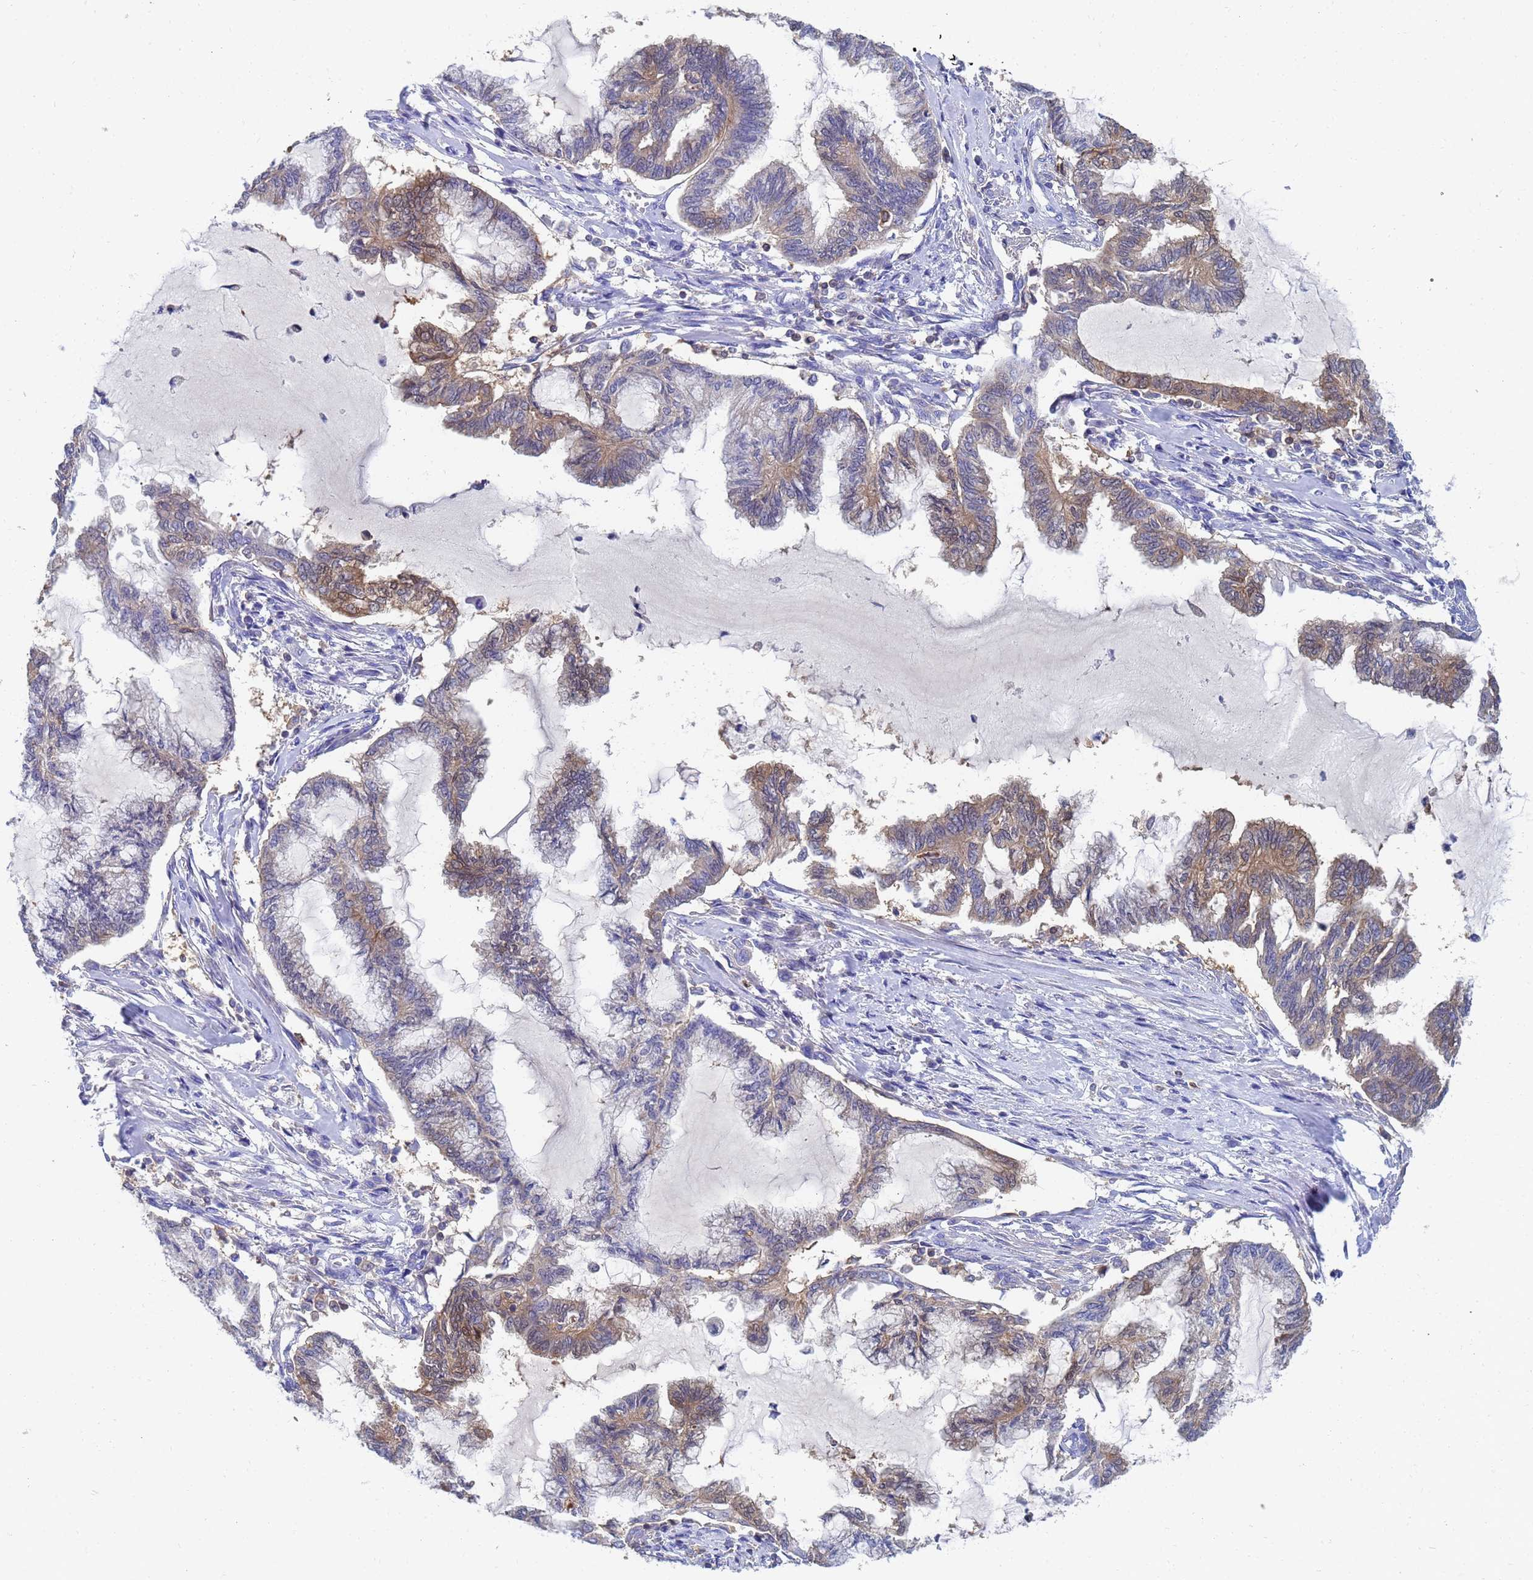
{"staining": {"intensity": "moderate", "quantity": "25%-75%", "location": "cytoplasmic/membranous"}, "tissue": "endometrial cancer", "cell_type": "Tumor cells", "image_type": "cancer", "snomed": [{"axis": "morphology", "description": "Adenocarcinoma, NOS"}, {"axis": "topography", "description": "Endometrium"}], "caption": "A high-resolution photomicrograph shows immunohistochemistry (IHC) staining of endometrial cancer, which reveals moderate cytoplasmic/membranous positivity in about 25%-75% of tumor cells.", "gene": "GCHFR", "patient": {"sex": "female", "age": 86}}